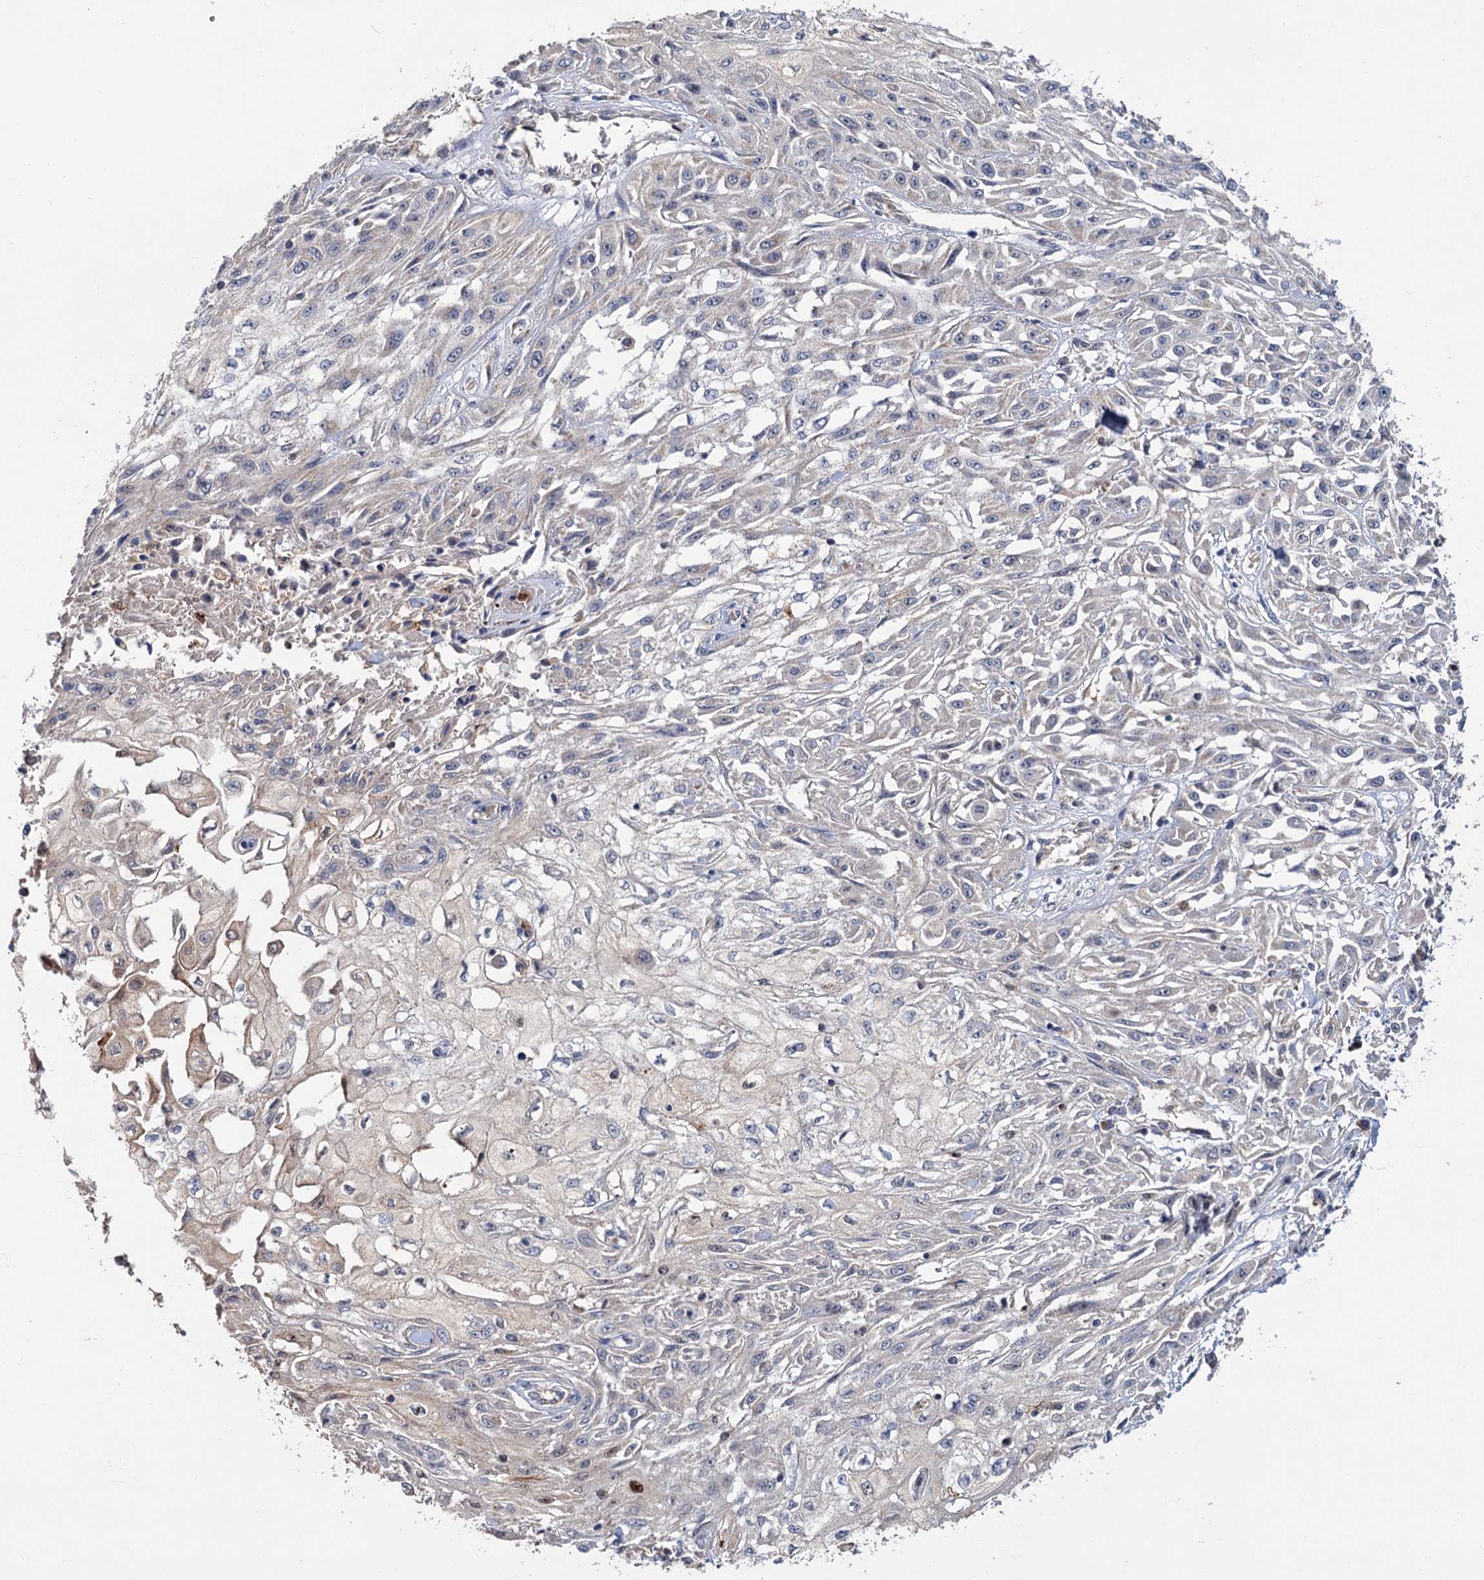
{"staining": {"intensity": "negative", "quantity": "none", "location": "none"}, "tissue": "skin cancer", "cell_type": "Tumor cells", "image_type": "cancer", "snomed": [{"axis": "morphology", "description": "Squamous cell carcinoma, NOS"}, {"axis": "morphology", "description": "Squamous cell carcinoma, metastatic, NOS"}, {"axis": "topography", "description": "Skin"}, {"axis": "topography", "description": "Lymph node"}], "caption": "Immunohistochemistry photomicrograph of human skin squamous cell carcinoma stained for a protein (brown), which displays no expression in tumor cells.", "gene": "DYNC2H1", "patient": {"sex": "male", "age": 75}}